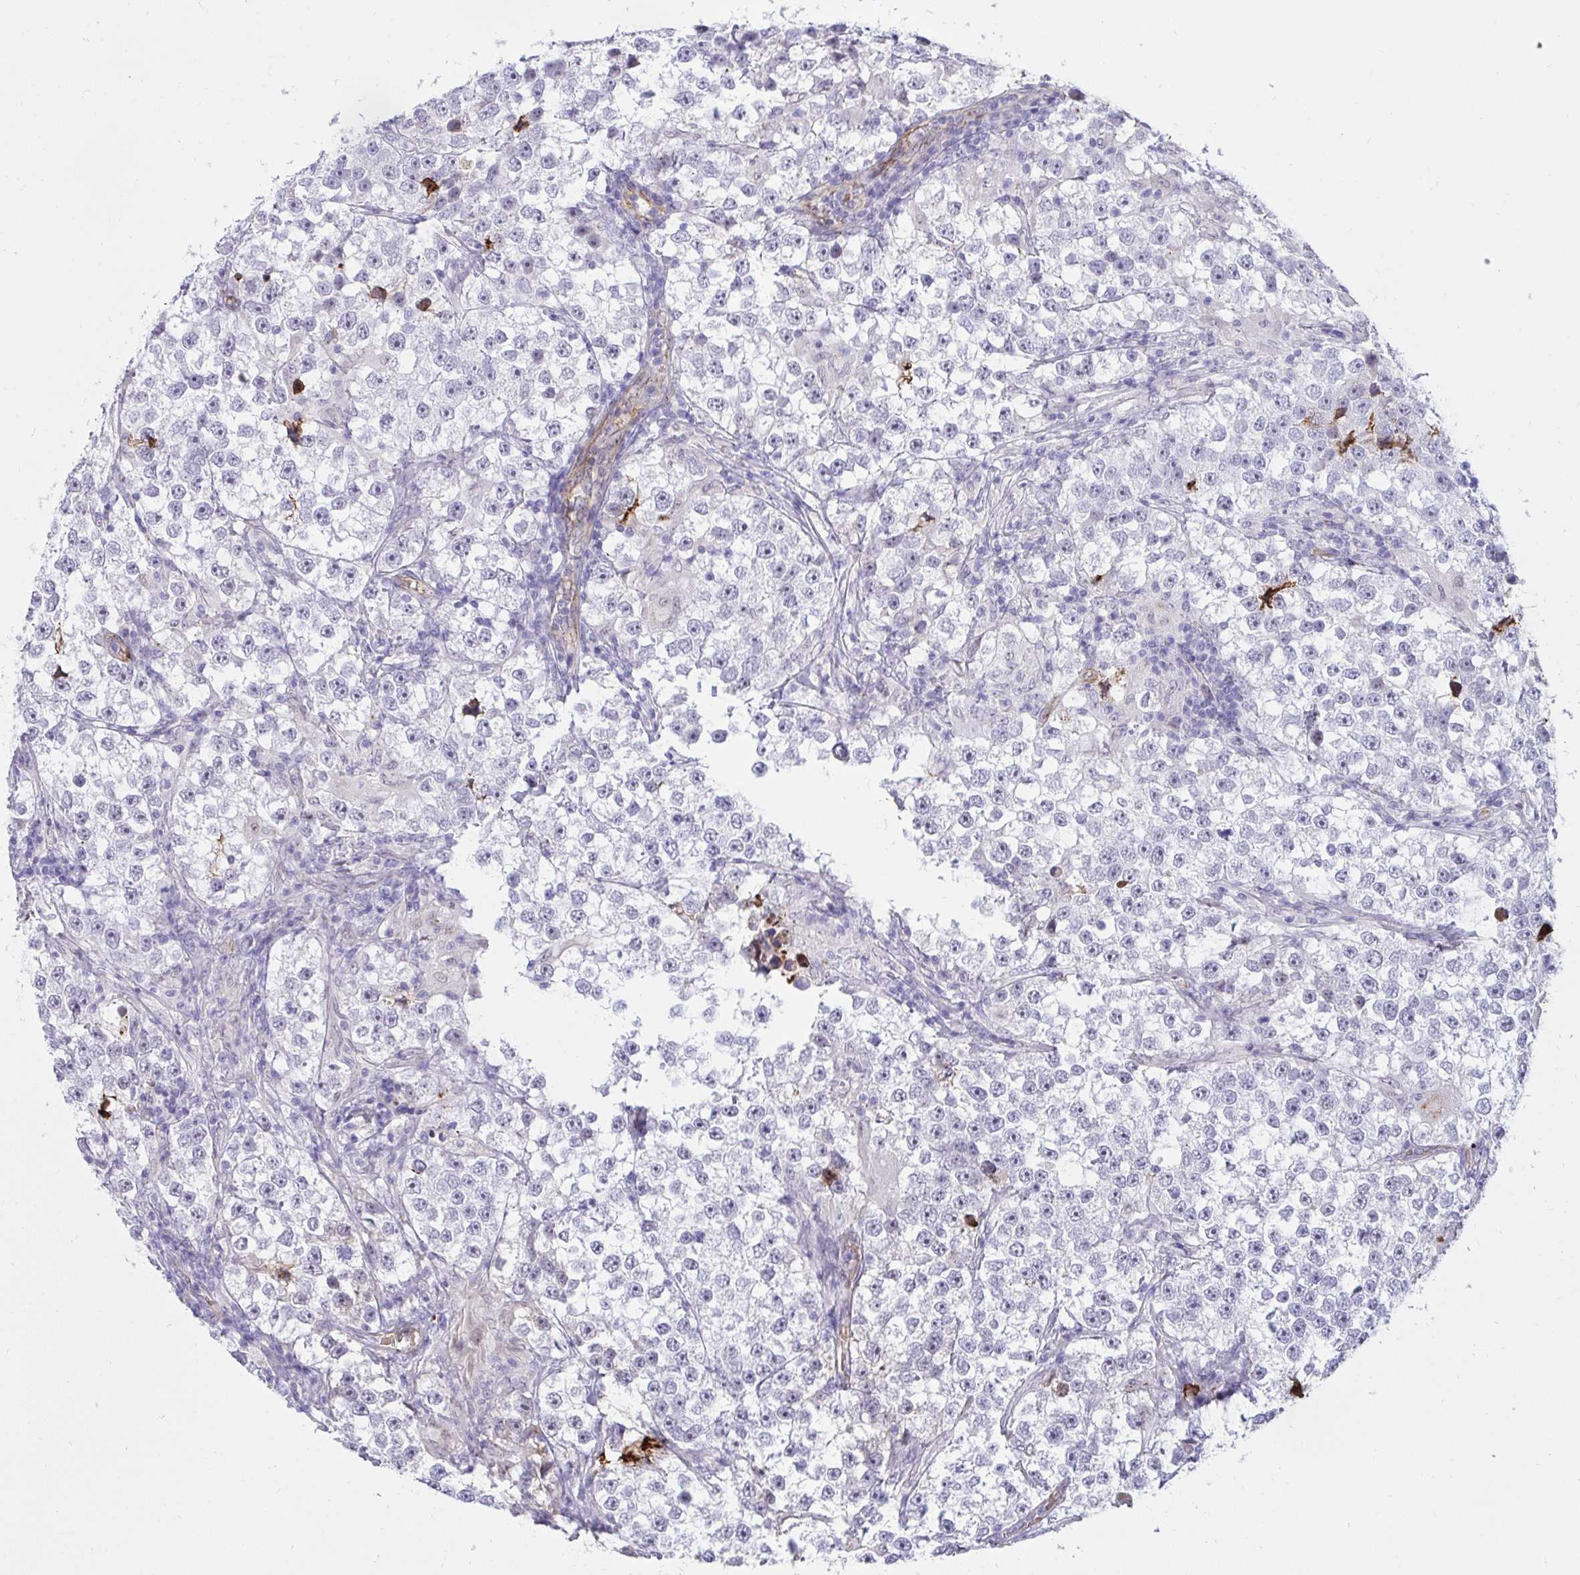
{"staining": {"intensity": "negative", "quantity": "none", "location": "none"}, "tissue": "testis cancer", "cell_type": "Tumor cells", "image_type": "cancer", "snomed": [{"axis": "morphology", "description": "Seminoma, NOS"}, {"axis": "topography", "description": "Testis"}], "caption": "Human testis cancer (seminoma) stained for a protein using immunohistochemistry displays no expression in tumor cells.", "gene": "F2", "patient": {"sex": "male", "age": 46}}